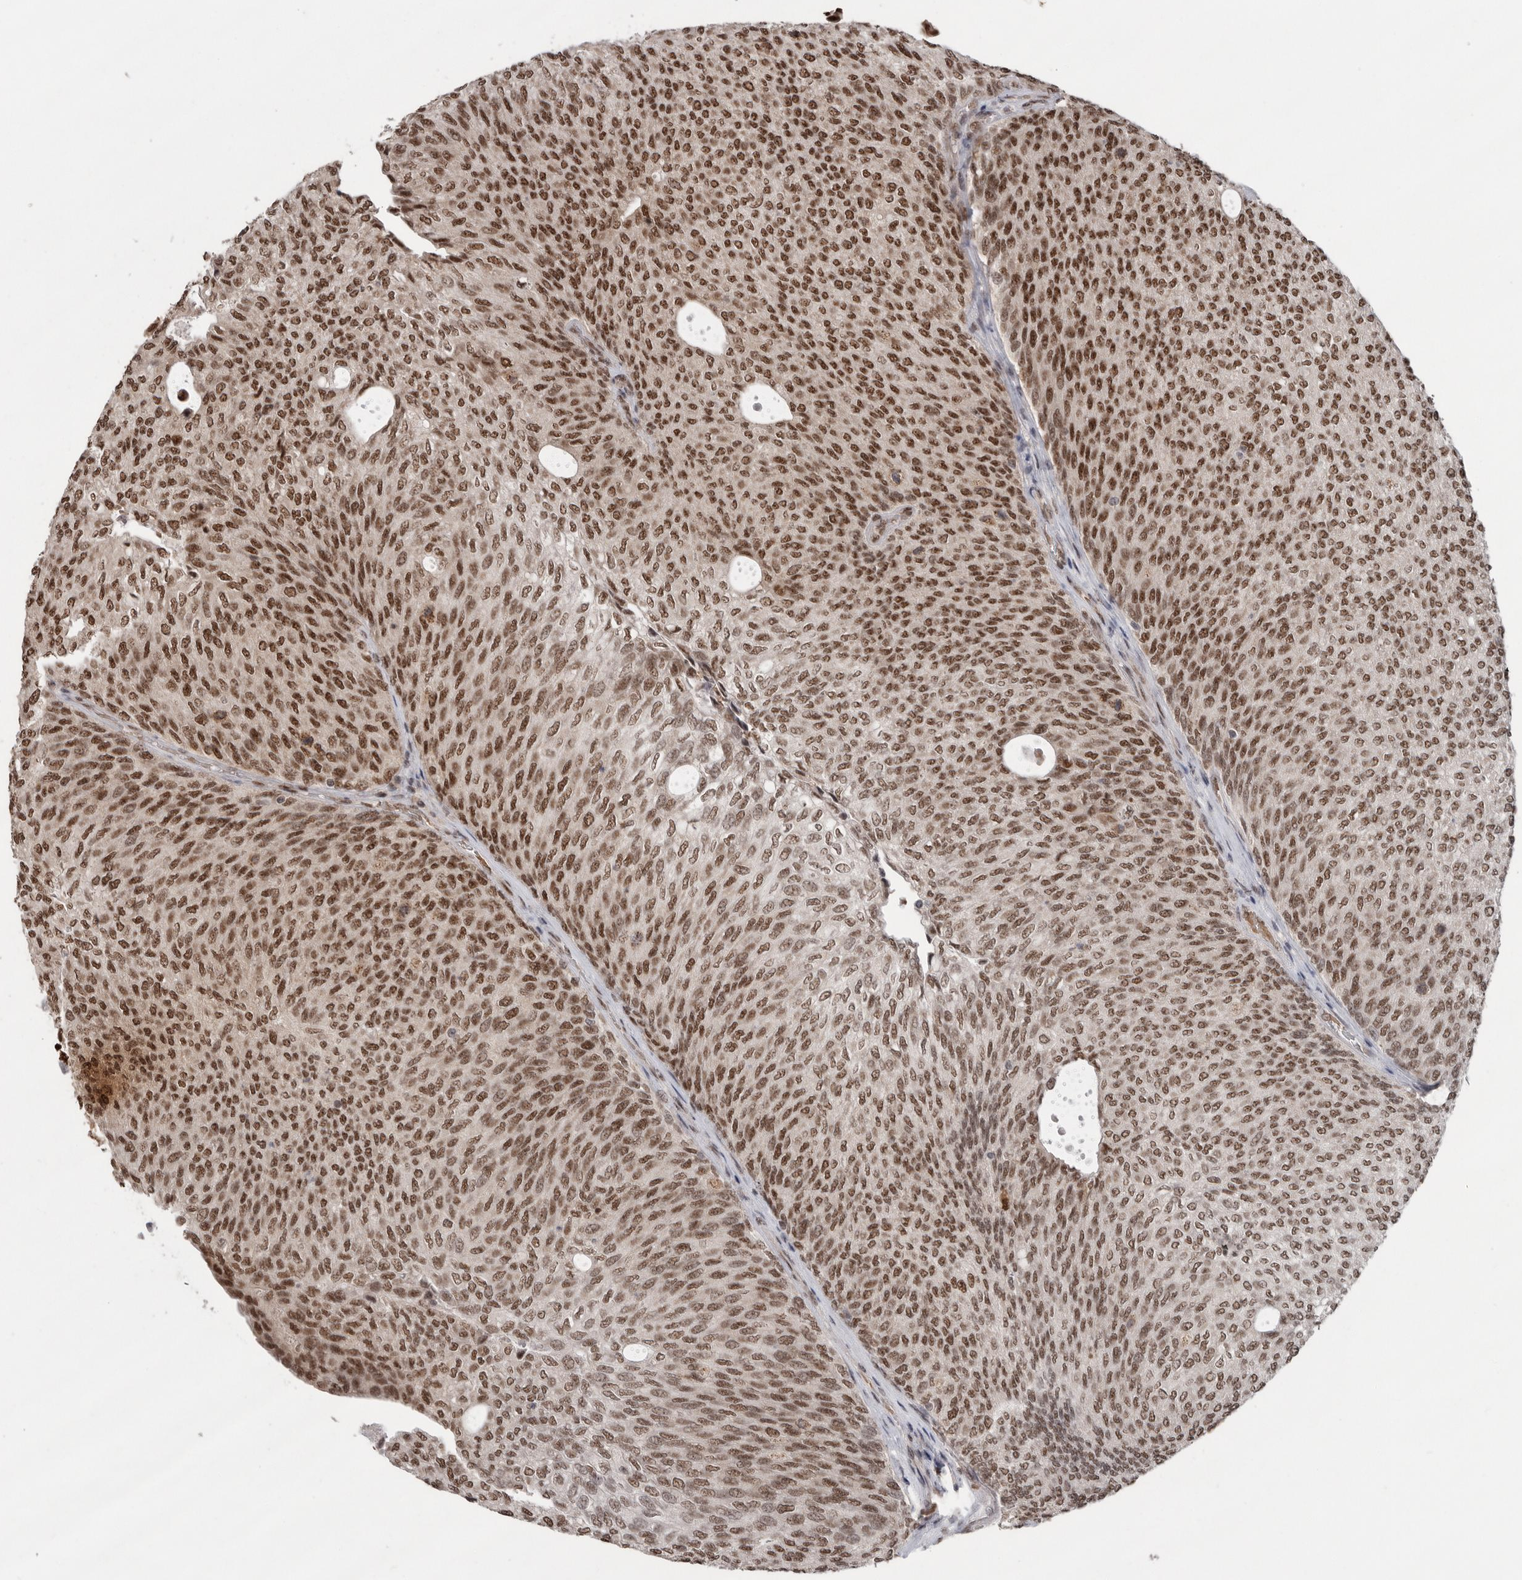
{"staining": {"intensity": "strong", "quantity": ">75%", "location": "nuclear"}, "tissue": "urothelial cancer", "cell_type": "Tumor cells", "image_type": "cancer", "snomed": [{"axis": "morphology", "description": "Urothelial carcinoma, Low grade"}, {"axis": "topography", "description": "Urinary bladder"}], "caption": "A brown stain labels strong nuclear positivity of a protein in urothelial carcinoma (low-grade) tumor cells. The protein of interest is shown in brown color, while the nuclei are stained blue.", "gene": "PPP1R10", "patient": {"sex": "female", "age": 79}}